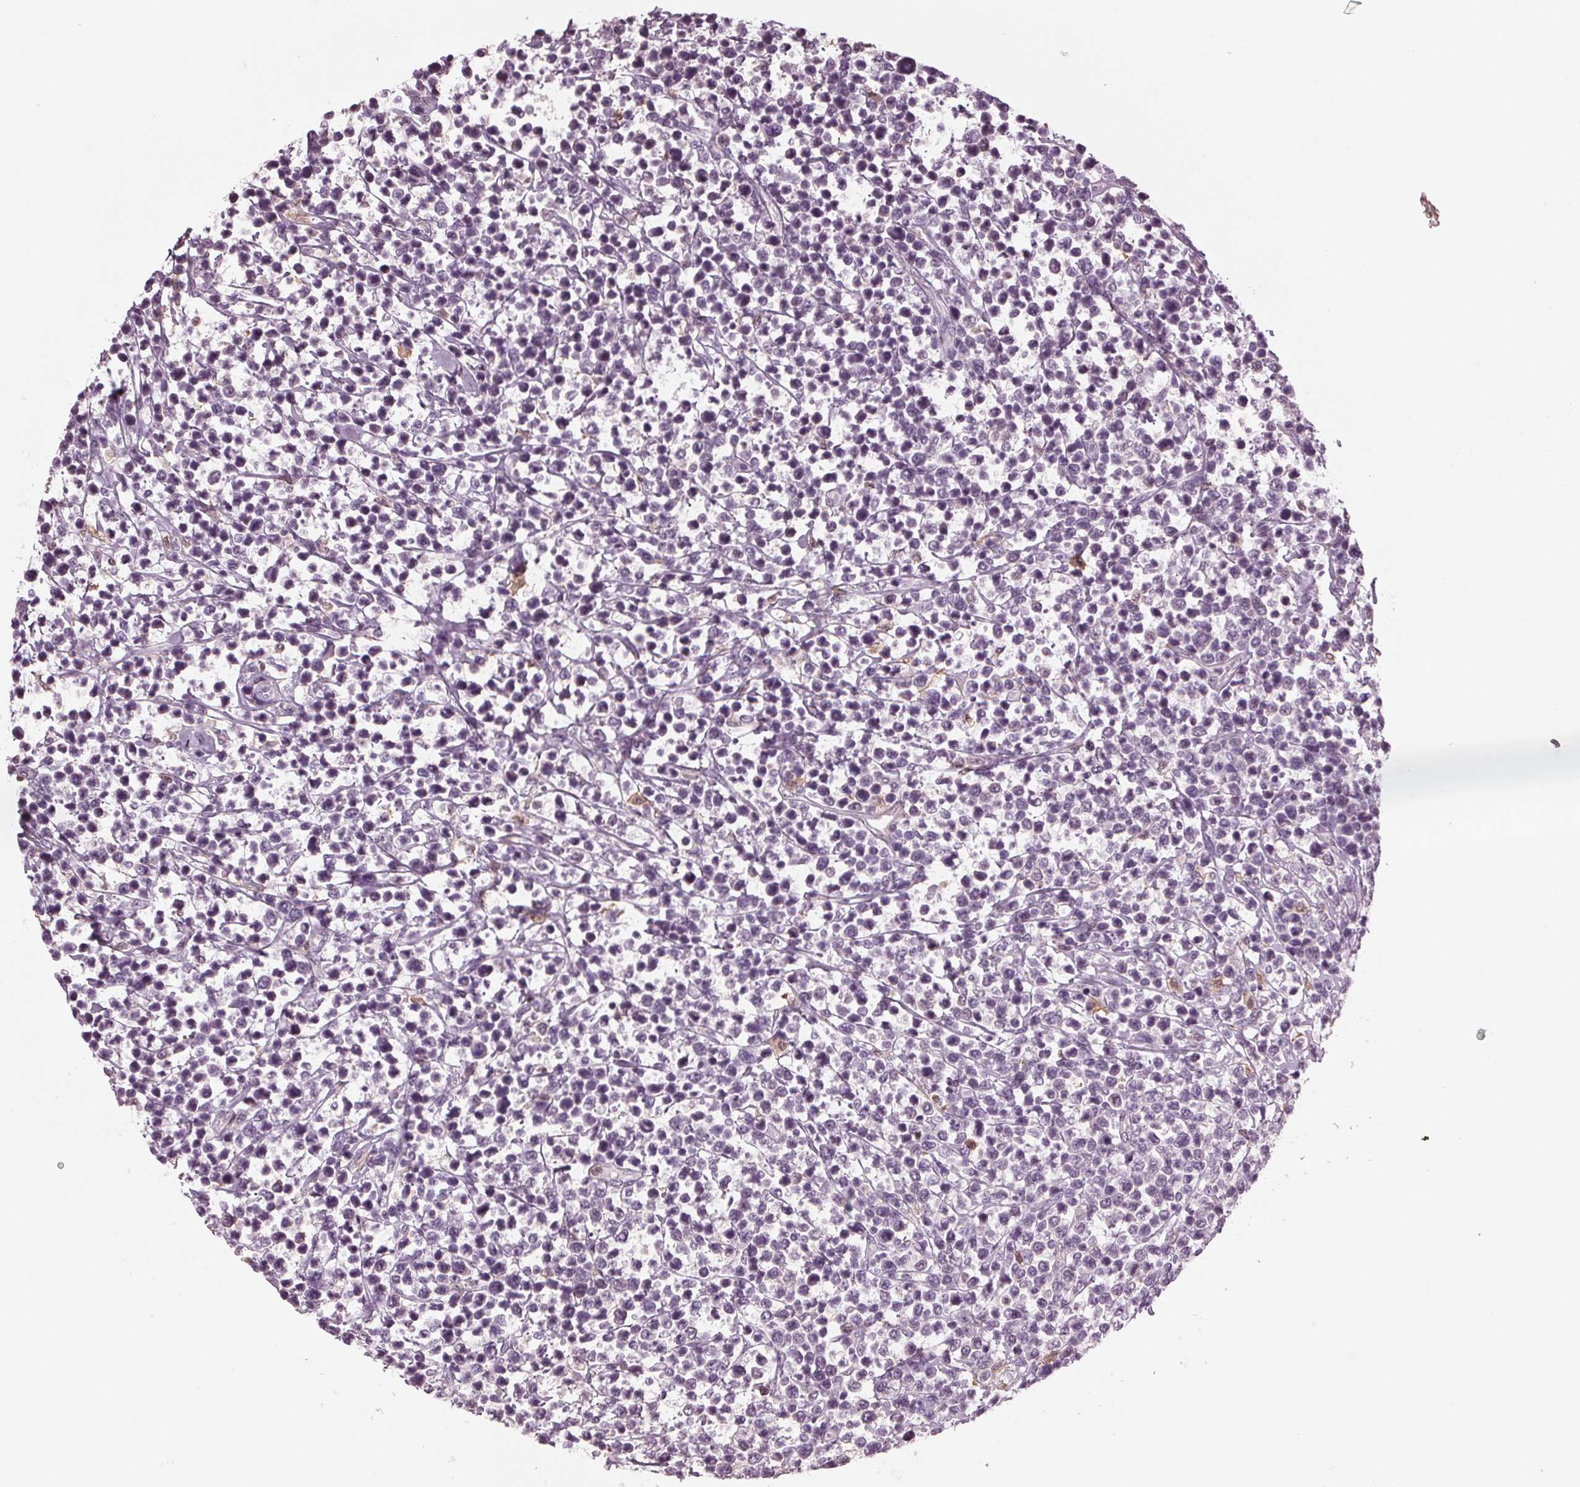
{"staining": {"intensity": "negative", "quantity": "none", "location": "none"}, "tissue": "lymphoma", "cell_type": "Tumor cells", "image_type": "cancer", "snomed": [{"axis": "morphology", "description": "Malignant lymphoma, non-Hodgkin's type, High grade"}, {"axis": "topography", "description": "Soft tissue"}], "caption": "DAB immunohistochemical staining of lymphoma displays no significant expression in tumor cells.", "gene": "BTLA", "patient": {"sex": "female", "age": 56}}